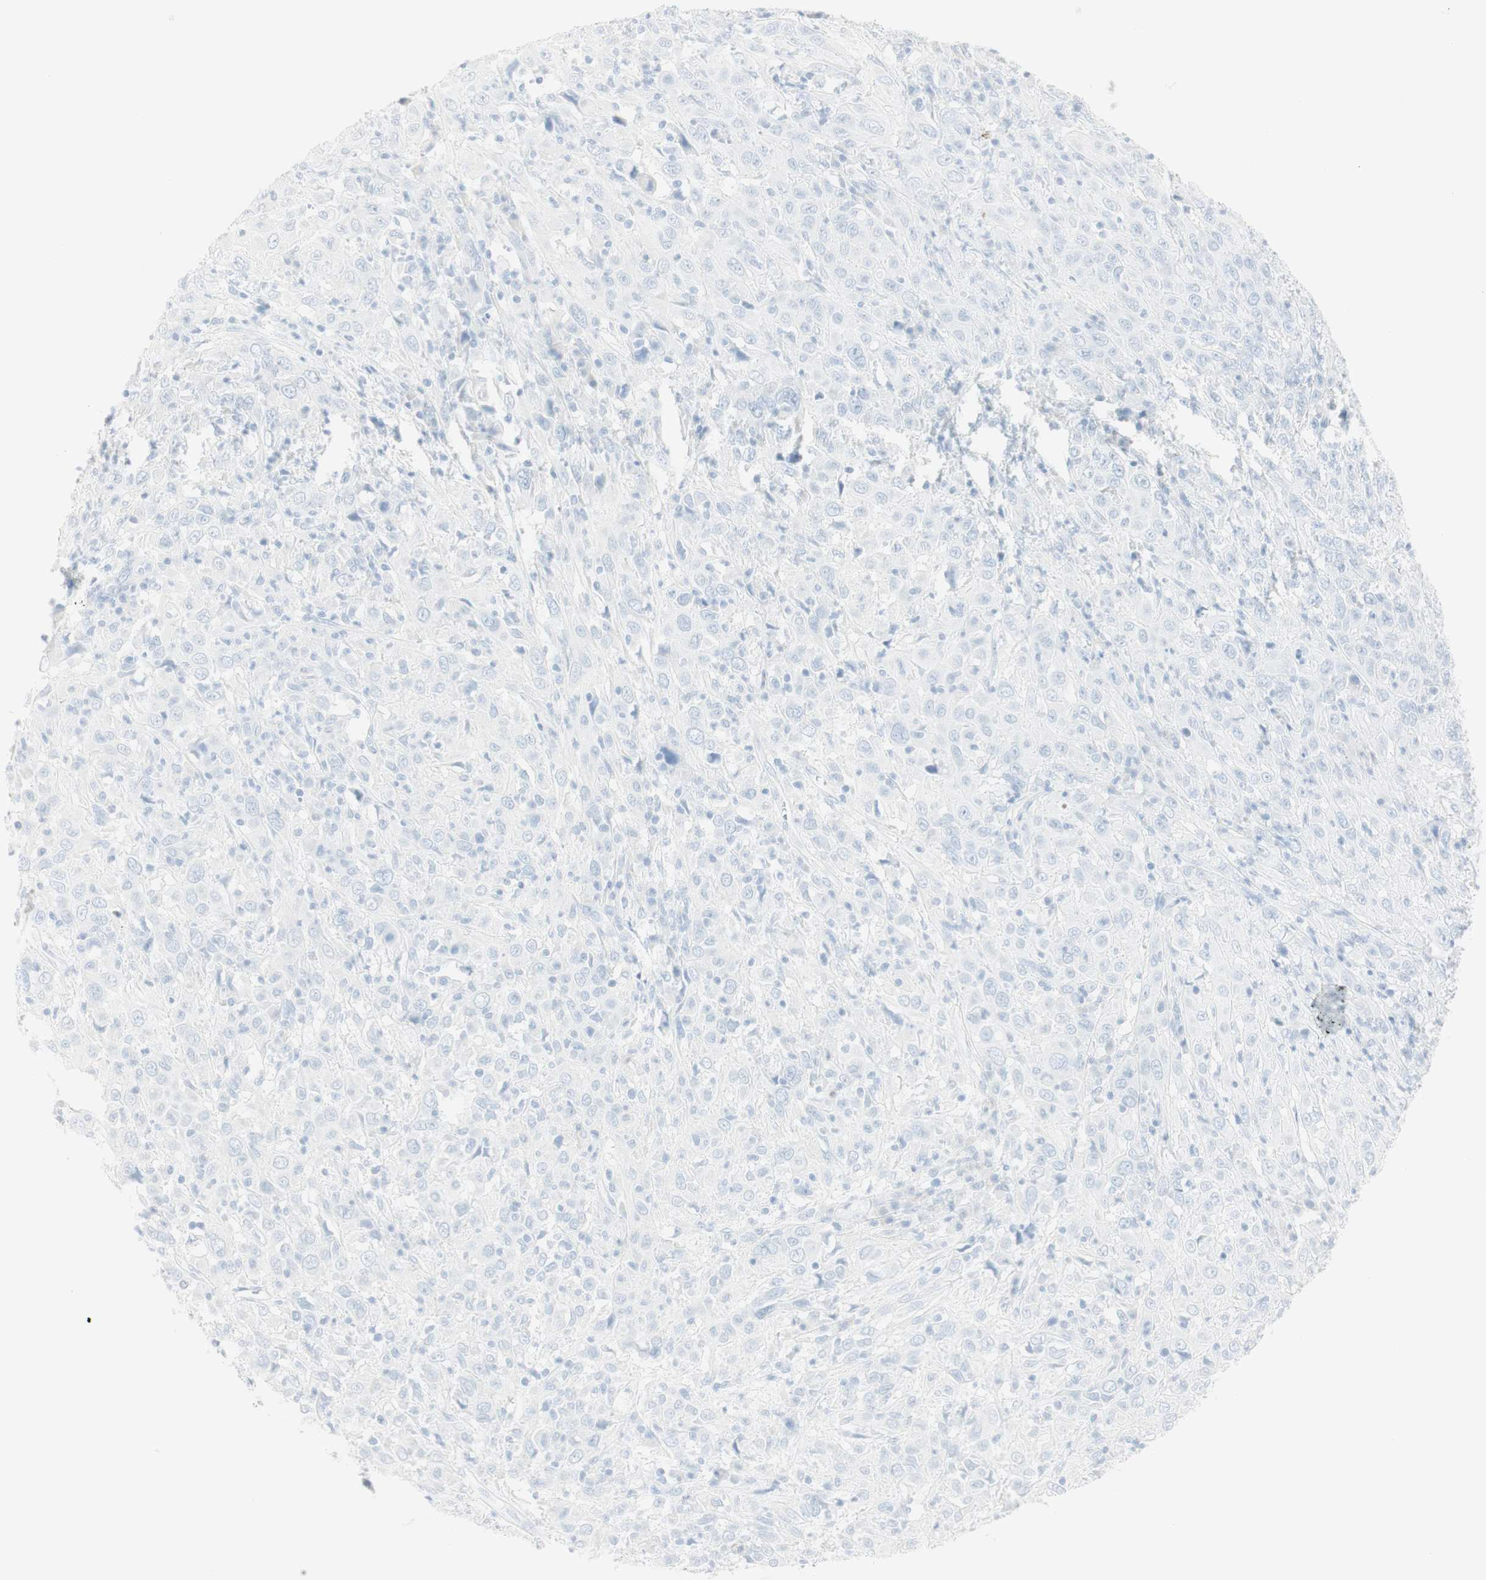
{"staining": {"intensity": "negative", "quantity": "none", "location": "none"}, "tissue": "cervical cancer", "cell_type": "Tumor cells", "image_type": "cancer", "snomed": [{"axis": "morphology", "description": "Squamous cell carcinoma, NOS"}, {"axis": "topography", "description": "Cervix"}], "caption": "A high-resolution image shows immunohistochemistry staining of cervical cancer (squamous cell carcinoma), which exhibits no significant expression in tumor cells. The staining is performed using DAB brown chromogen with nuclei counter-stained in using hematoxylin.", "gene": "NAPSA", "patient": {"sex": "female", "age": 46}}